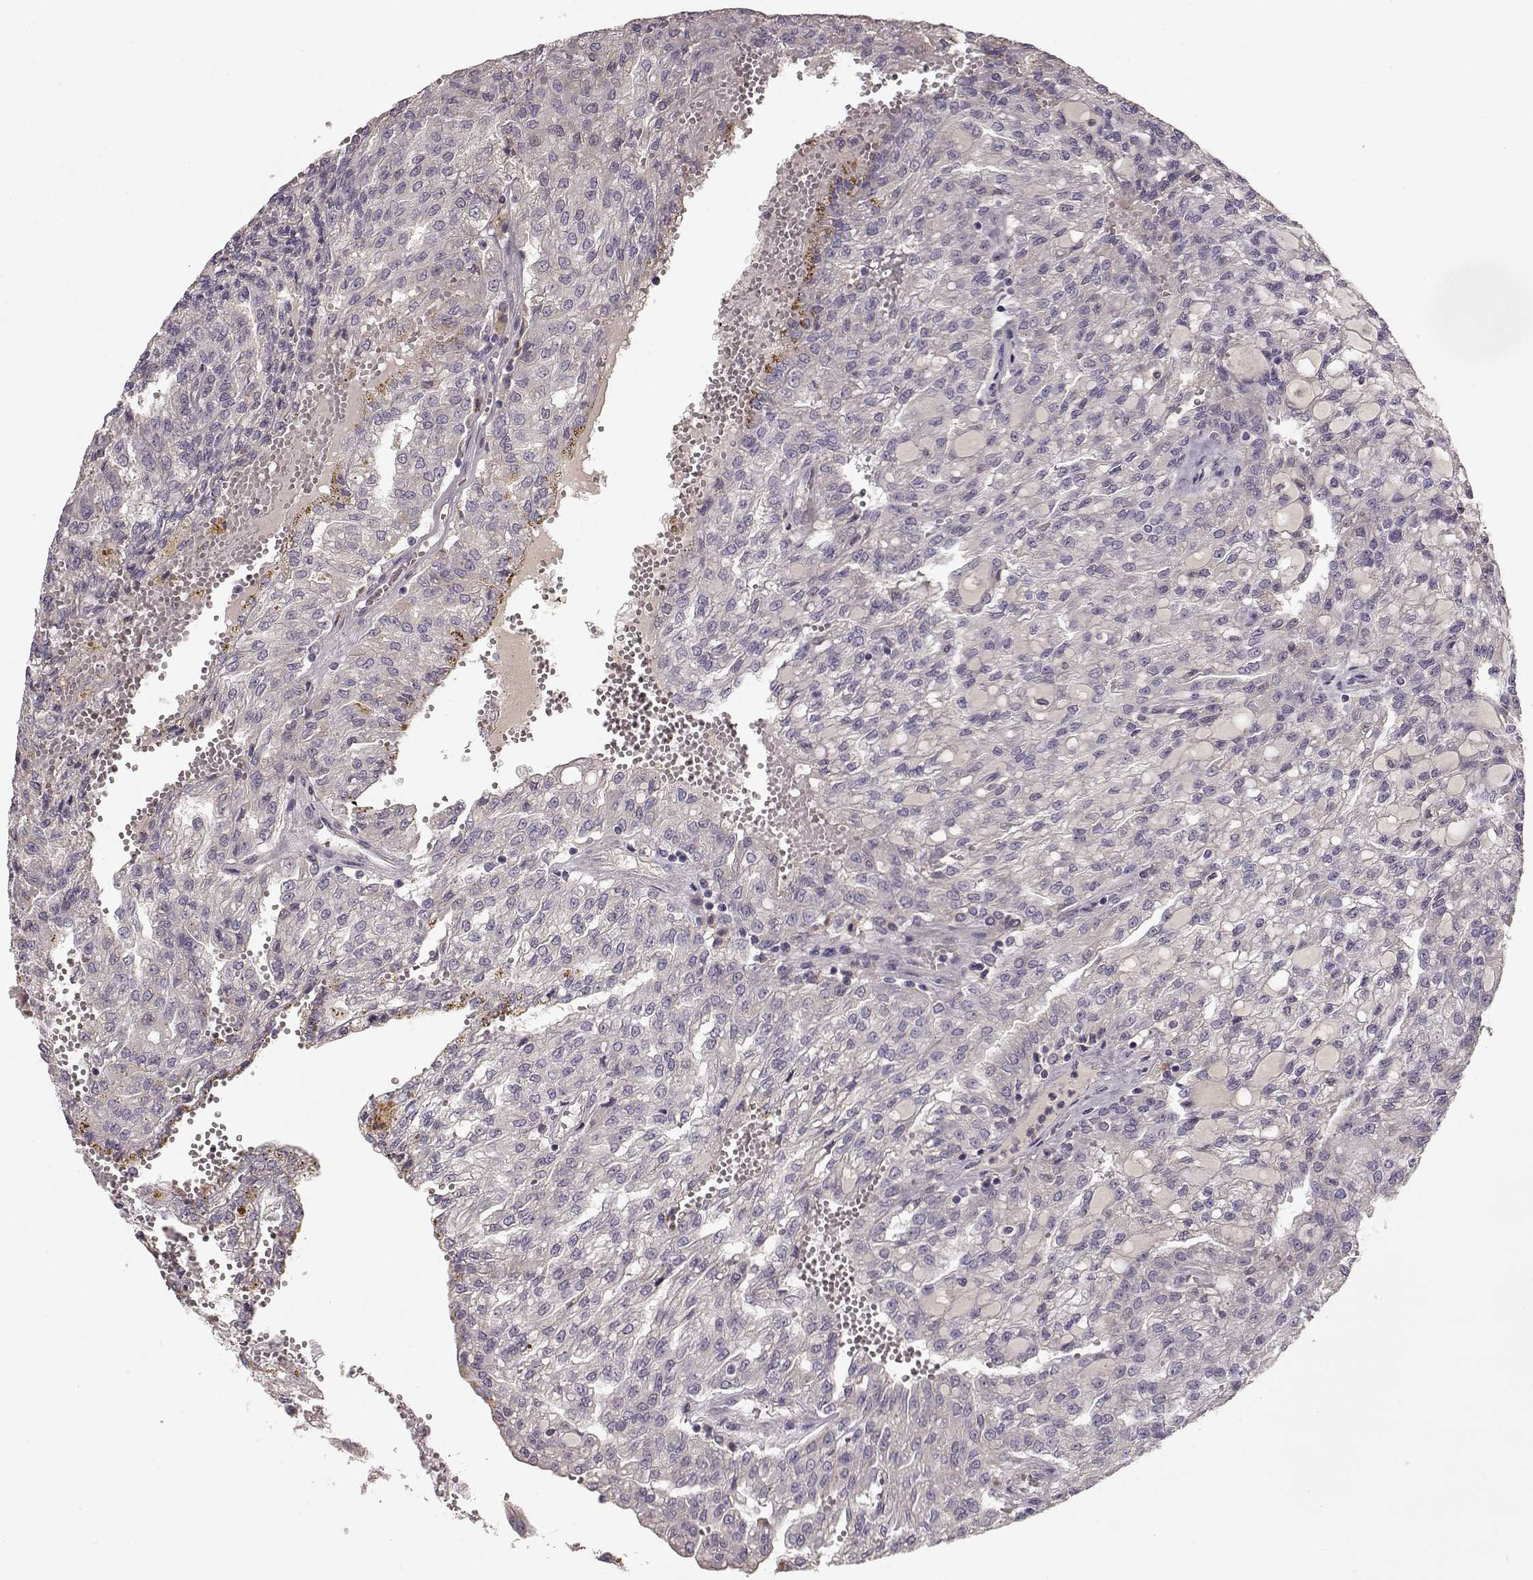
{"staining": {"intensity": "negative", "quantity": "none", "location": "none"}, "tissue": "renal cancer", "cell_type": "Tumor cells", "image_type": "cancer", "snomed": [{"axis": "morphology", "description": "Adenocarcinoma, NOS"}, {"axis": "topography", "description": "Kidney"}], "caption": "There is no significant positivity in tumor cells of renal cancer (adenocarcinoma).", "gene": "YJEFN3", "patient": {"sex": "male", "age": 63}}